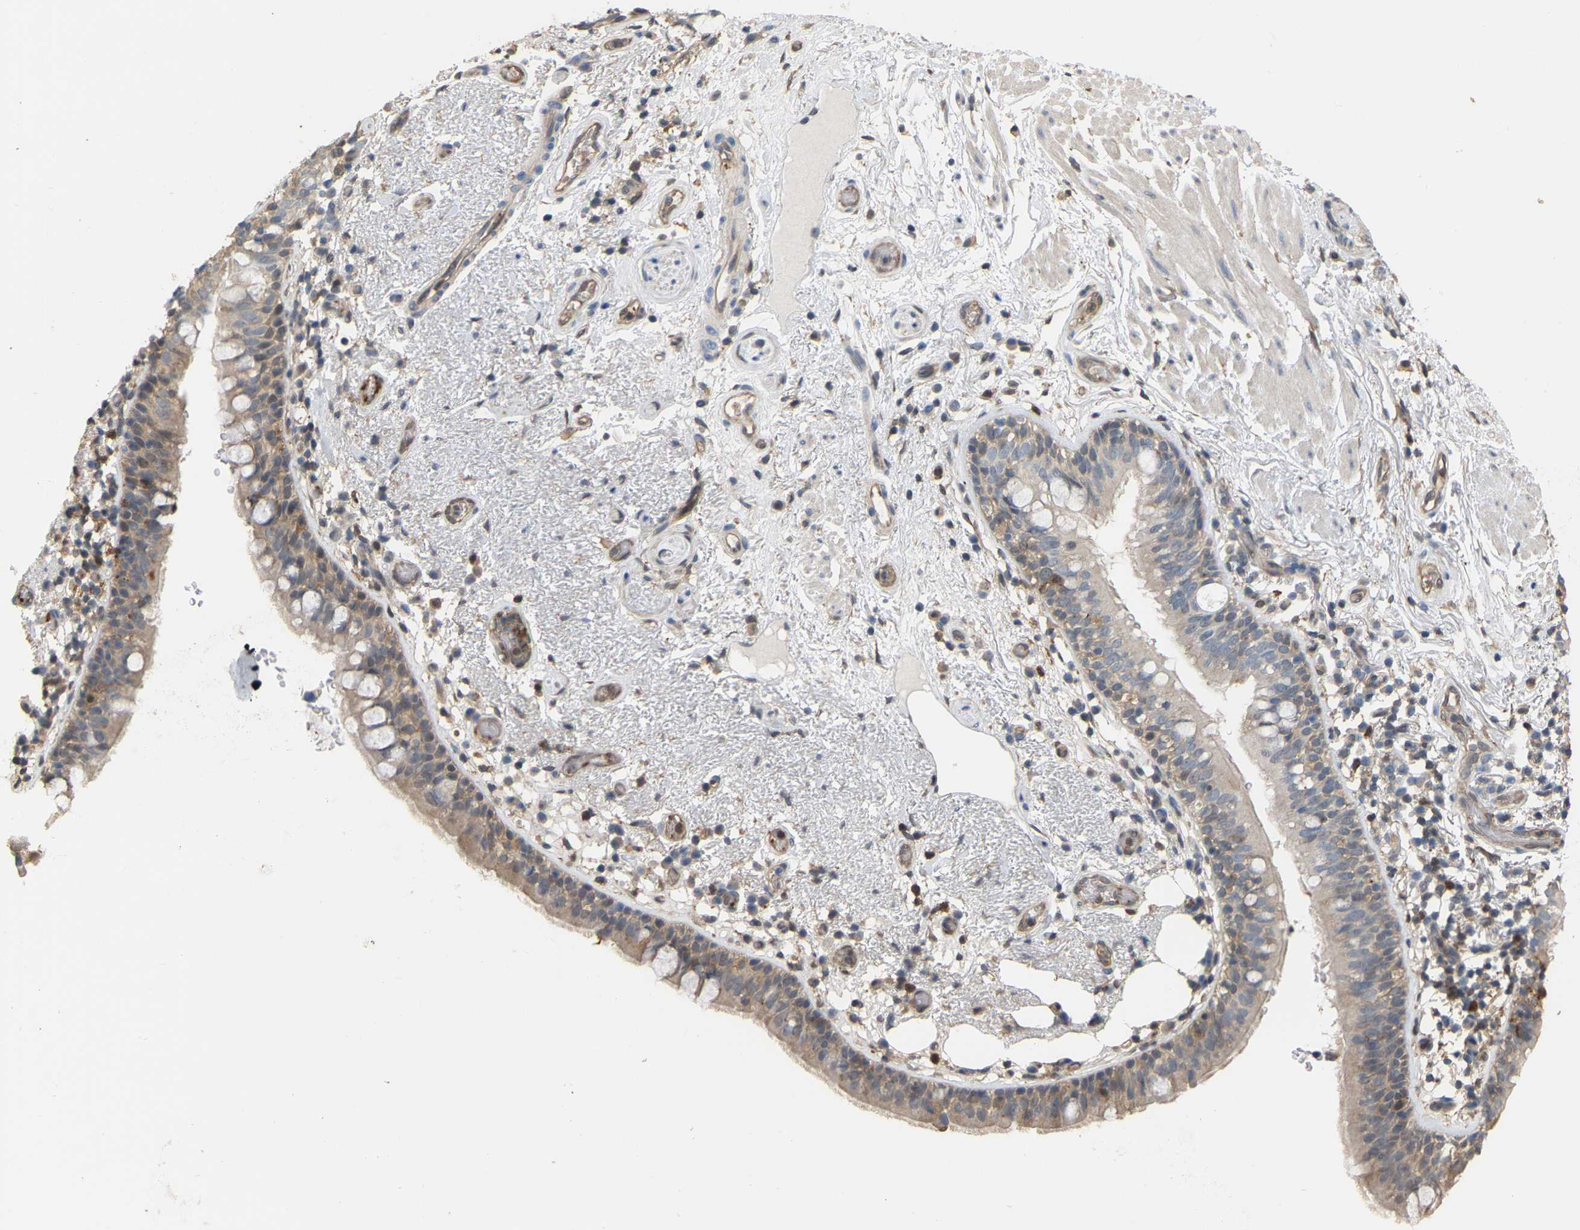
{"staining": {"intensity": "weak", "quantity": ">75%", "location": "cytoplasmic/membranous"}, "tissue": "bronchus", "cell_type": "Respiratory epithelial cells", "image_type": "normal", "snomed": [{"axis": "morphology", "description": "Normal tissue, NOS"}, {"axis": "morphology", "description": "Inflammation, NOS"}, {"axis": "topography", "description": "Cartilage tissue"}, {"axis": "topography", "description": "Bronchus"}], "caption": "Immunohistochemistry of normal bronchus reveals low levels of weak cytoplasmic/membranous staining in approximately >75% of respiratory epithelial cells. (DAB (3,3'-diaminobenzidine) = brown stain, brightfield microscopy at high magnification).", "gene": "MTPN", "patient": {"sex": "male", "age": 77}}